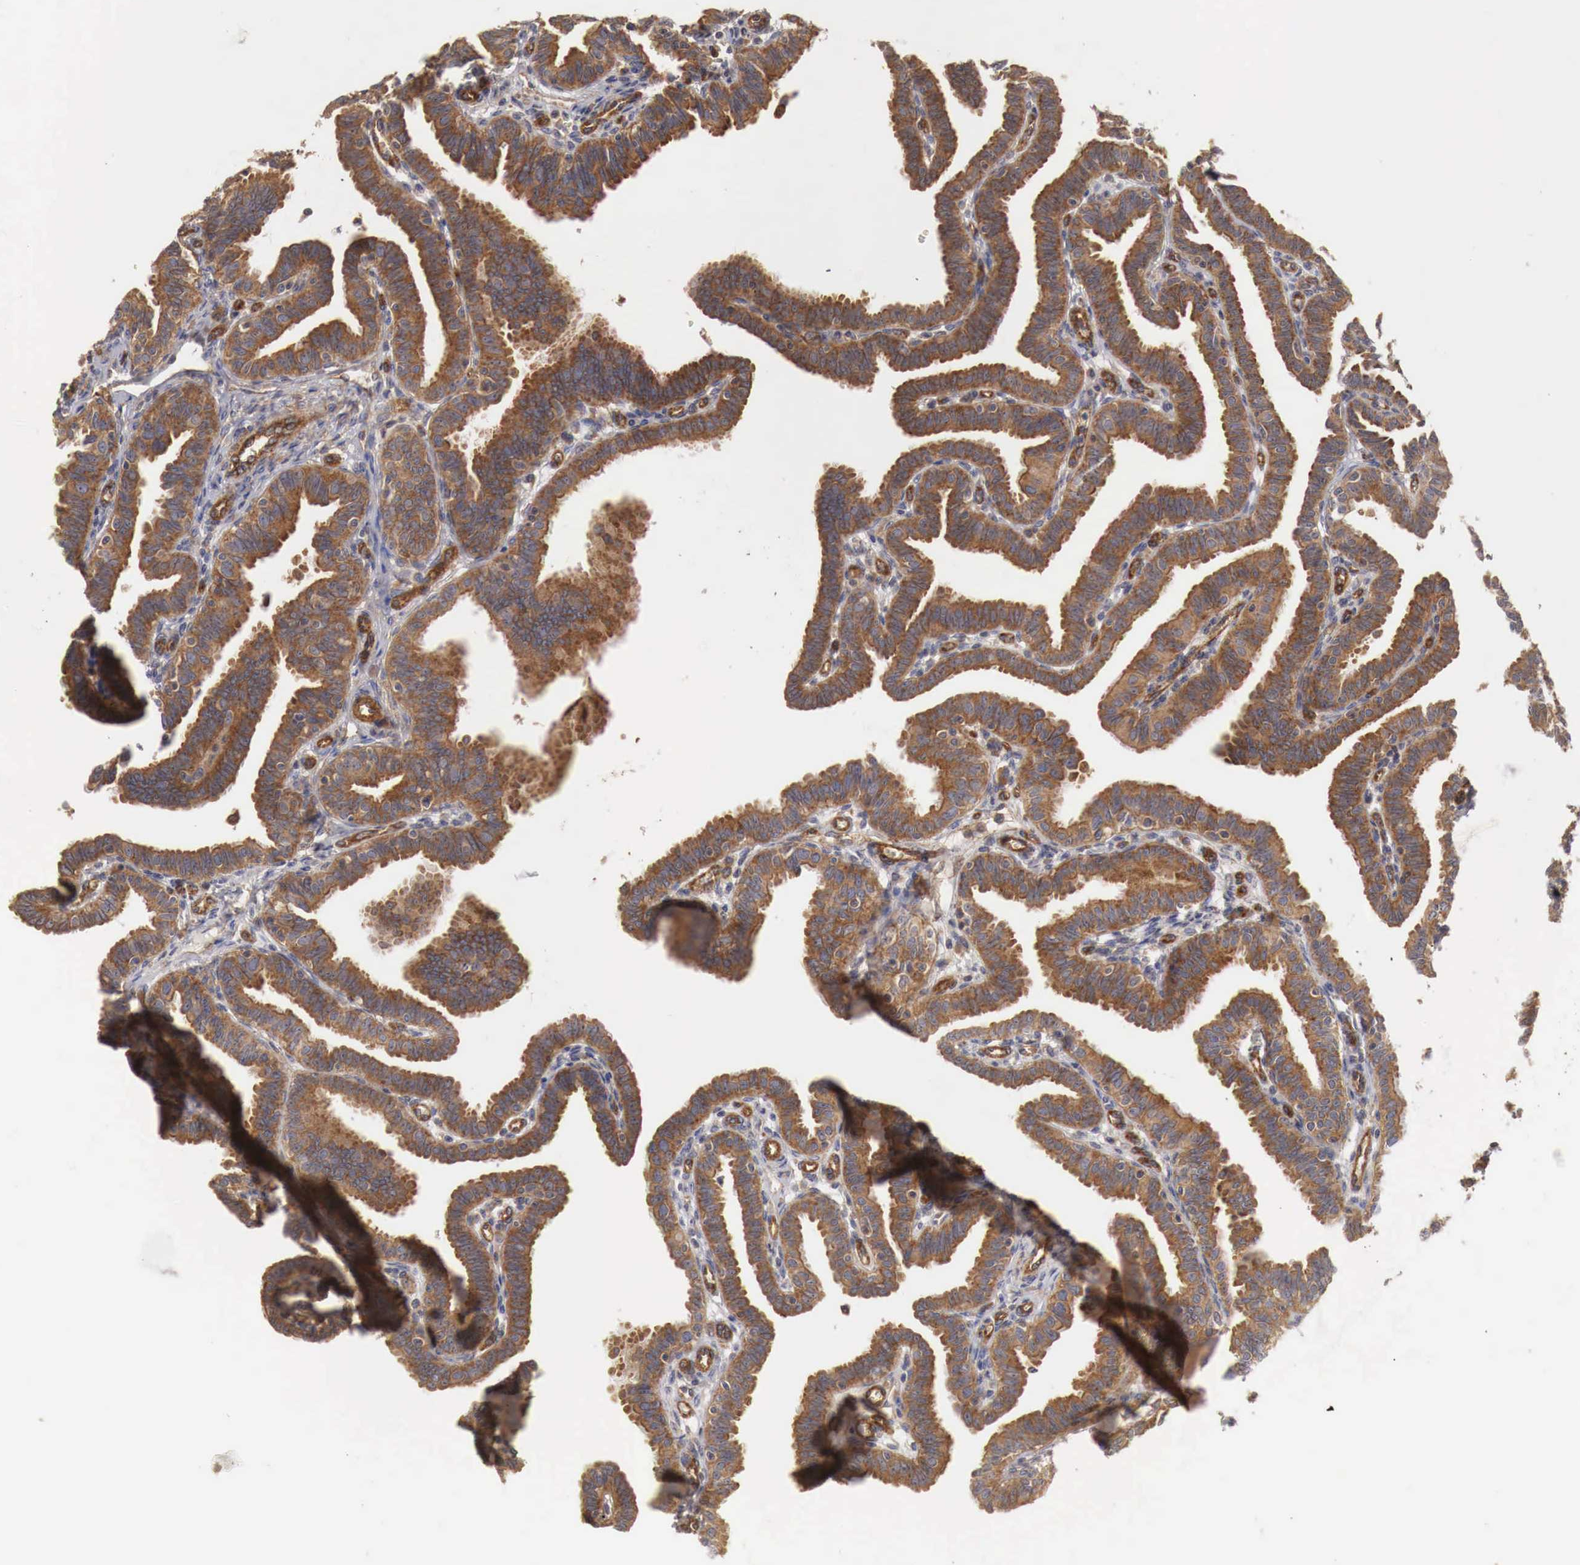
{"staining": {"intensity": "strong", "quantity": ">75%", "location": "cytoplasmic/membranous"}, "tissue": "fallopian tube", "cell_type": "Glandular cells", "image_type": "normal", "snomed": [{"axis": "morphology", "description": "Normal tissue, NOS"}, {"axis": "topography", "description": "Fallopian tube"}], "caption": "Immunohistochemistry (IHC) (DAB (3,3'-diaminobenzidine)) staining of benign human fallopian tube exhibits strong cytoplasmic/membranous protein expression in approximately >75% of glandular cells. Using DAB (brown) and hematoxylin (blue) stains, captured at high magnification using brightfield microscopy.", "gene": "ARMCX4", "patient": {"sex": "female", "age": 41}}